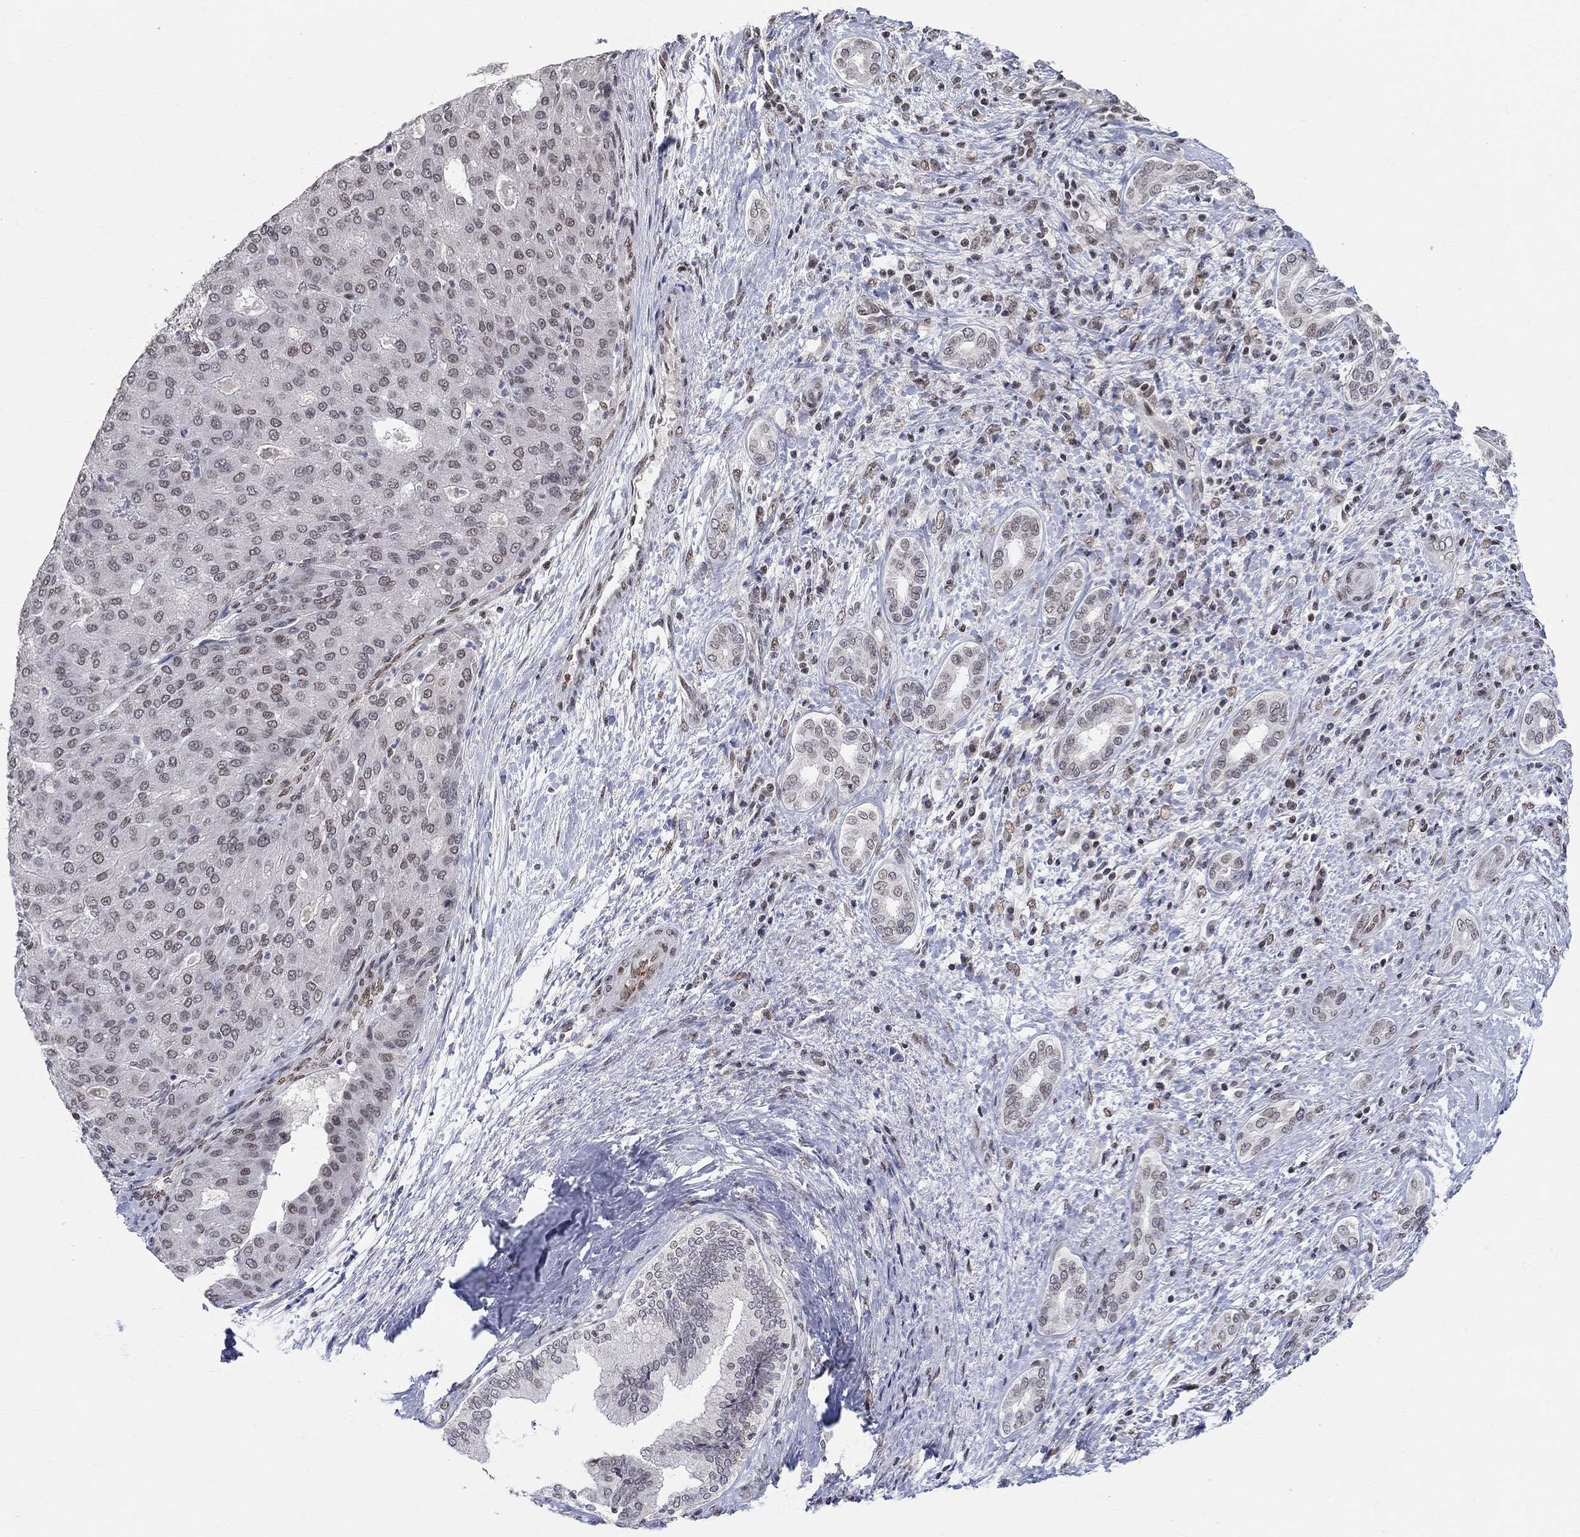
{"staining": {"intensity": "negative", "quantity": "none", "location": "none"}, "tissue": "liver cancer", "cell_type": "Tumor cells", "image_type": "cancer", "snomed": [{"axis": "morphology", "description": "Carcinoma, Hepatocellular, NOS"}, {"axis": "topography", "description": "Liver"}], "caption": "Immunohistochemical staining of hepatocellular carcinoma (liver) displays no significant staining in tumor cells. (DAB (3,3'-diaminobenzidine) immunohistochemistry (IHC) with hematoxylin counter stain).", "gene": "KLF12", "patient": {"sex": "male", "age": 65}}